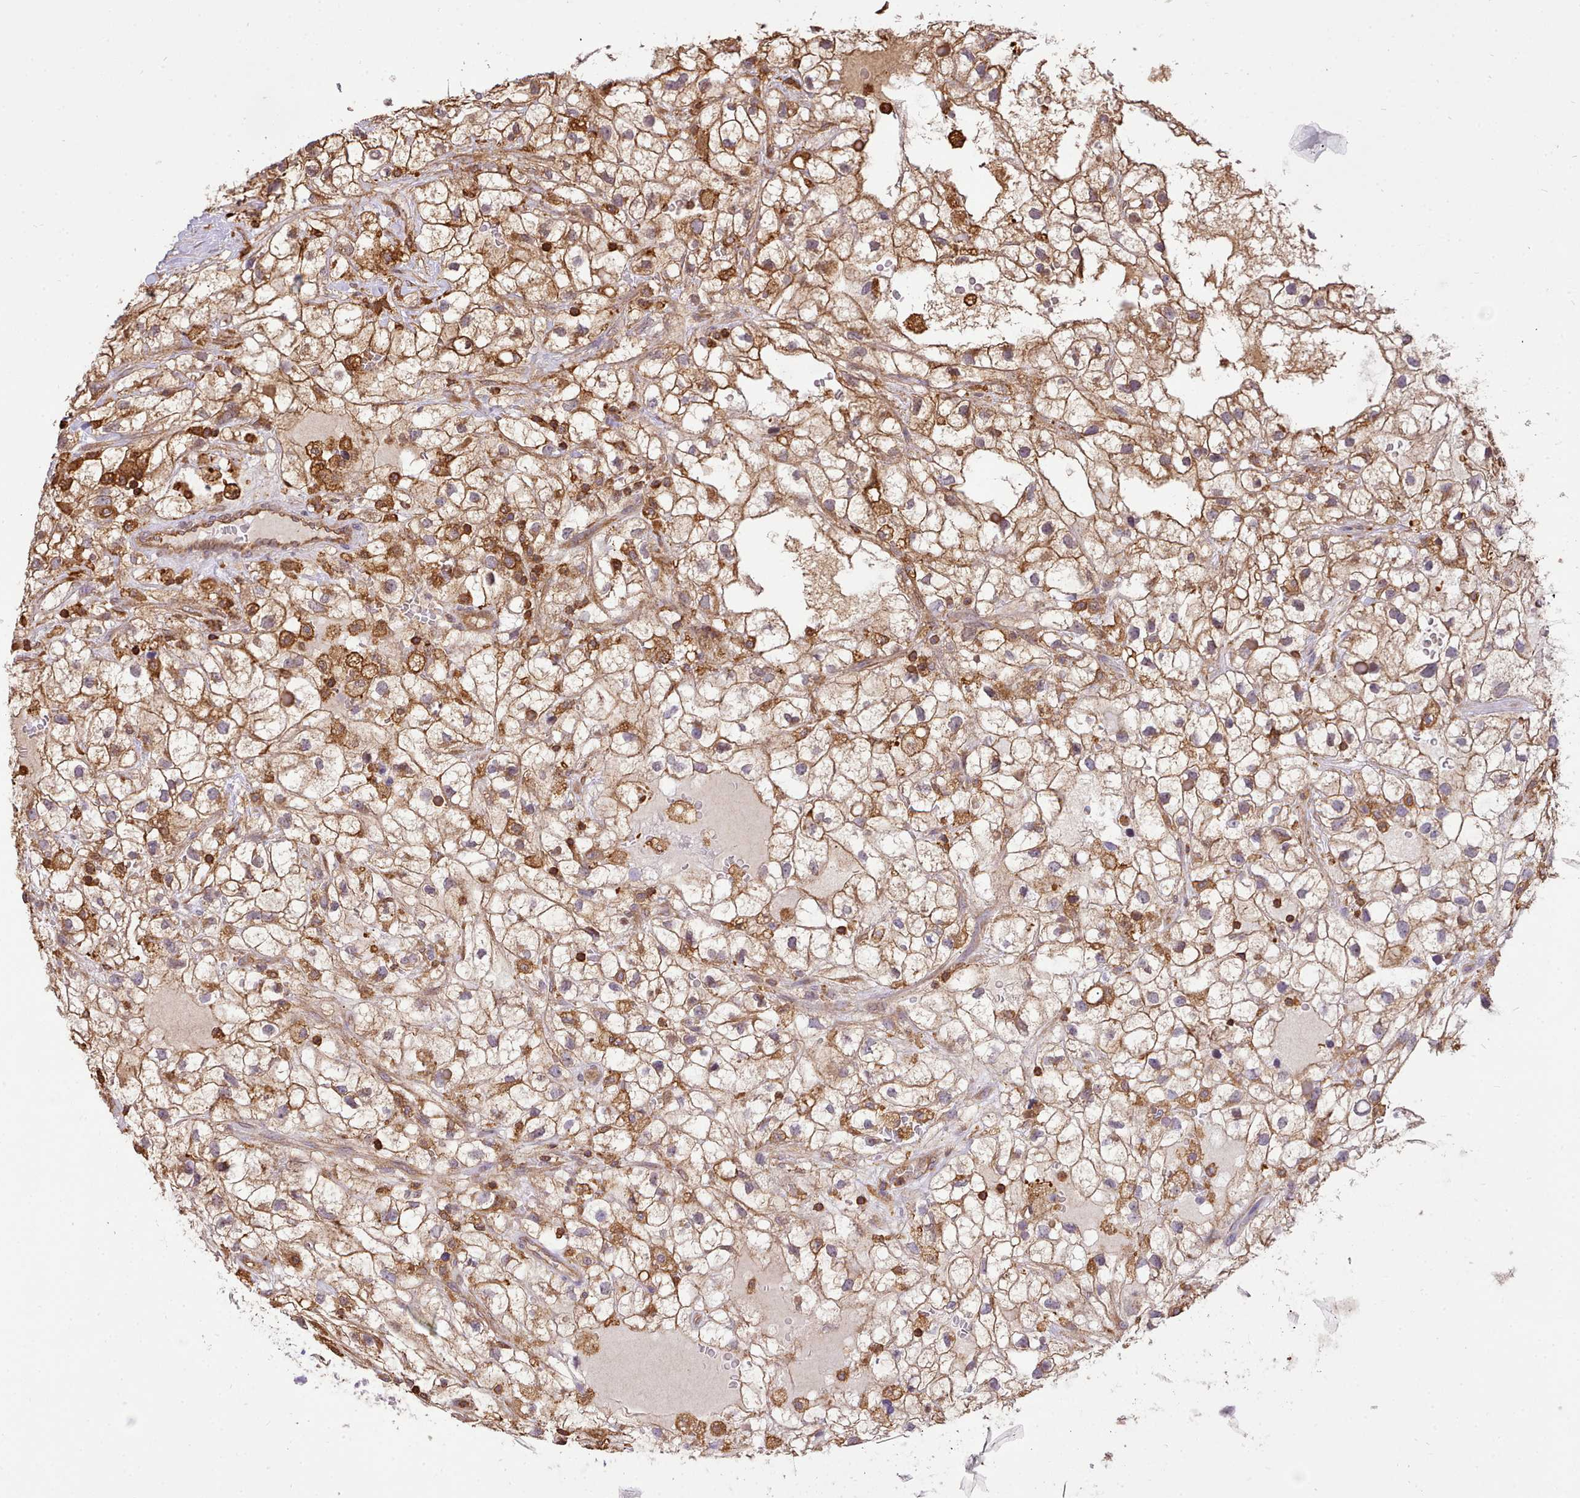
{"staining": {"intensity": "moderate", "quantity": ">75%", "location": "cytoplasmic/membranous"}, "tissue": "renal cancer", "cell_type": "Tumor cells", "image_type": "cancer", "snomed": [{"axis": "morphology", "description": "Adenocarcinoma, NOS"}, {"axis": "topography", "description": "Kidney"}], "caption": "DAB immunohistochemical staining of renal cancer (adenocarcinoma) shows moderate cytoplasmic/membranous protein expression in approximately >75% of tumor cells.", "gene": "CAPZA1", "patient": {"sex": "male", "age": 59}}